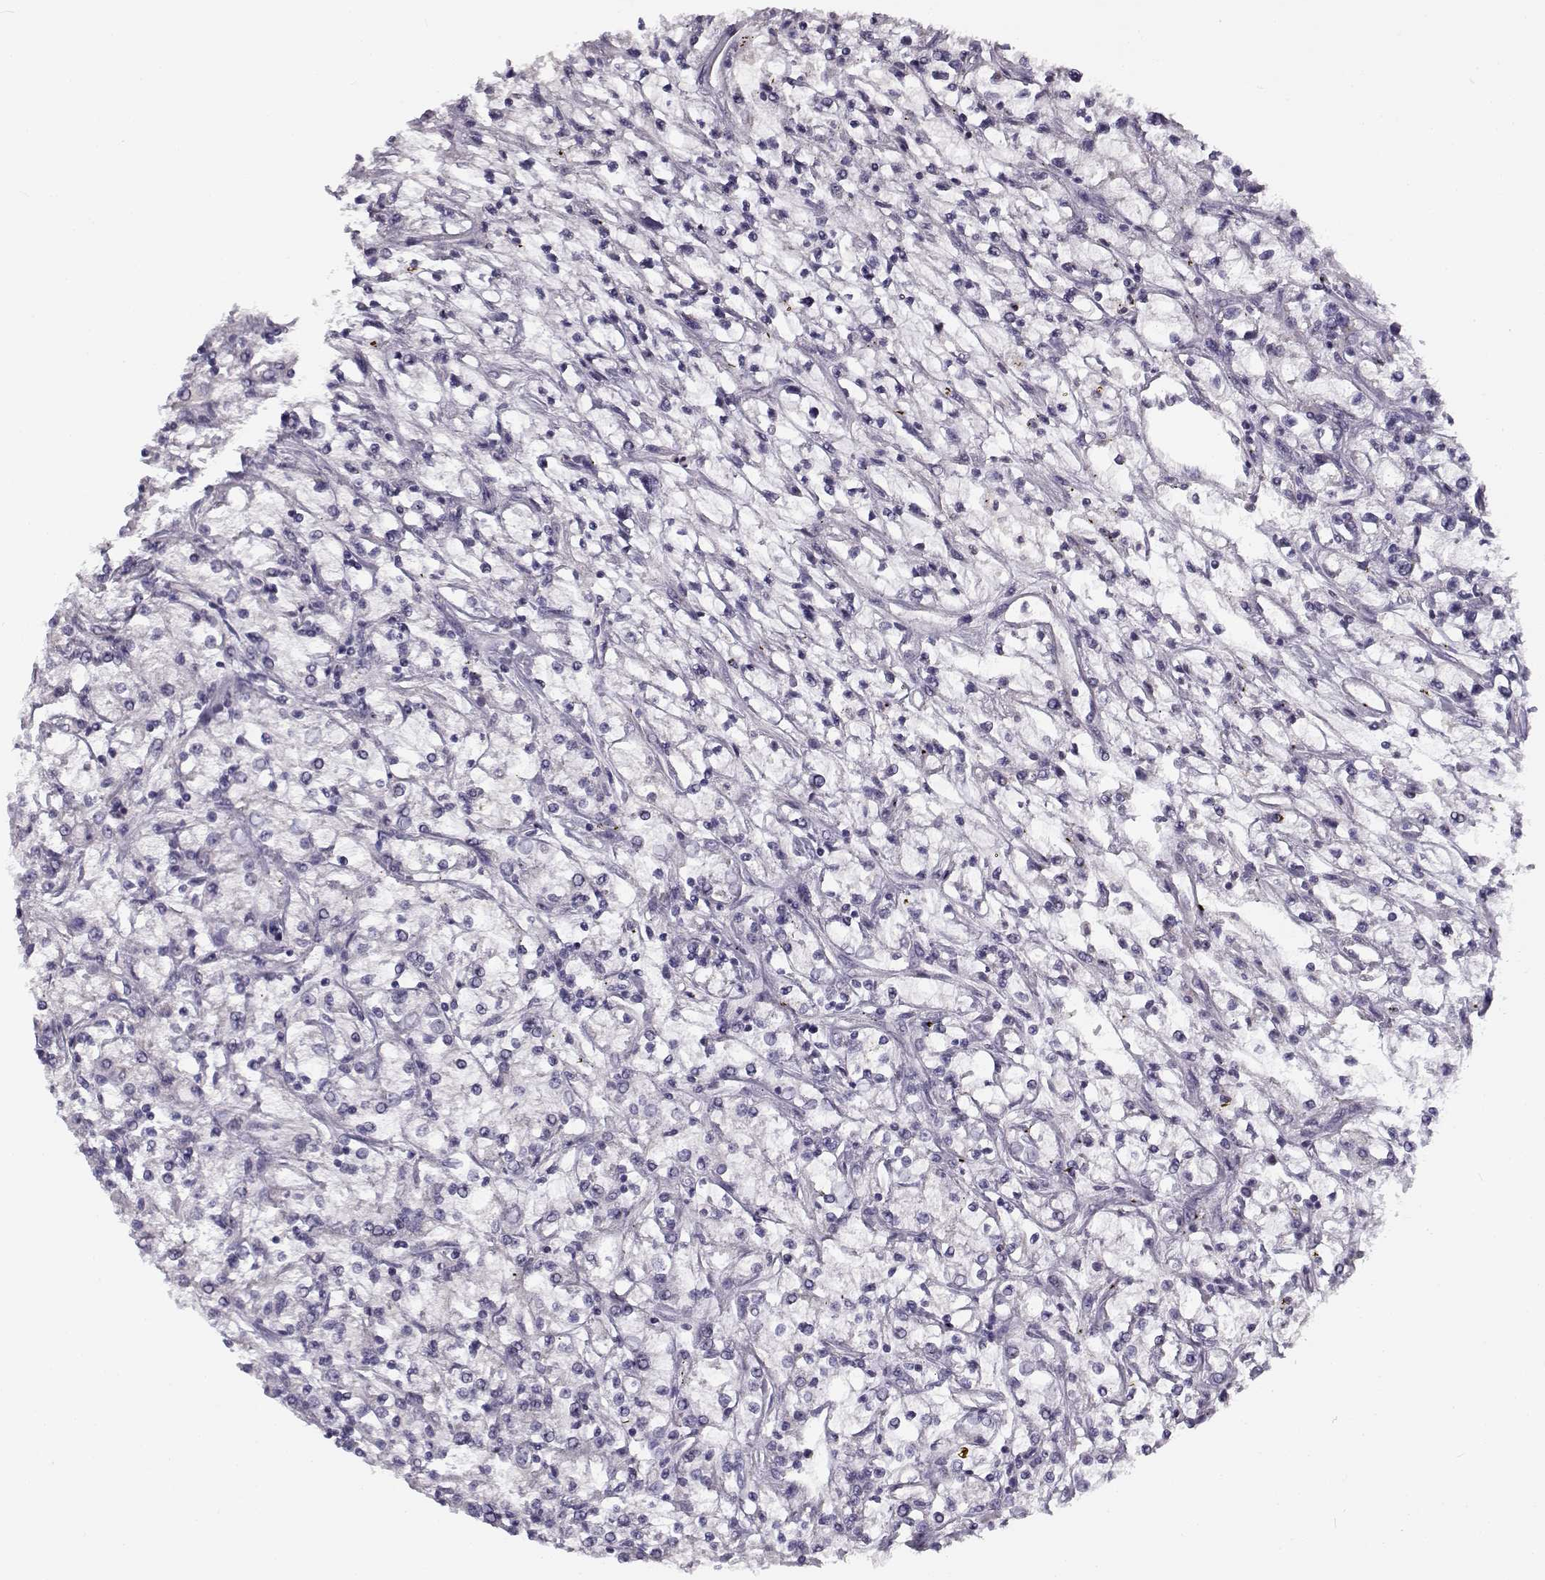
{"staining": {"intensity": "negative", "quantity": "none", "location": "none"}, "tissue": "renal cancer", "cell_type": "Tumor cells", "image_type": "cancer", "snomed": [{"axis": "morphology", "description": "Adenocarcinoma, NOS"}, {"axis": "topography", "description": "Kidney"}], "caption": "A high-resolution micrograph shows IHC staining of renal cancer (adenocarcinoma), which reveals no significant staining in tumor cells.", "gene": "TMEM145", "patient": {"sex": "female", "age": 59}}